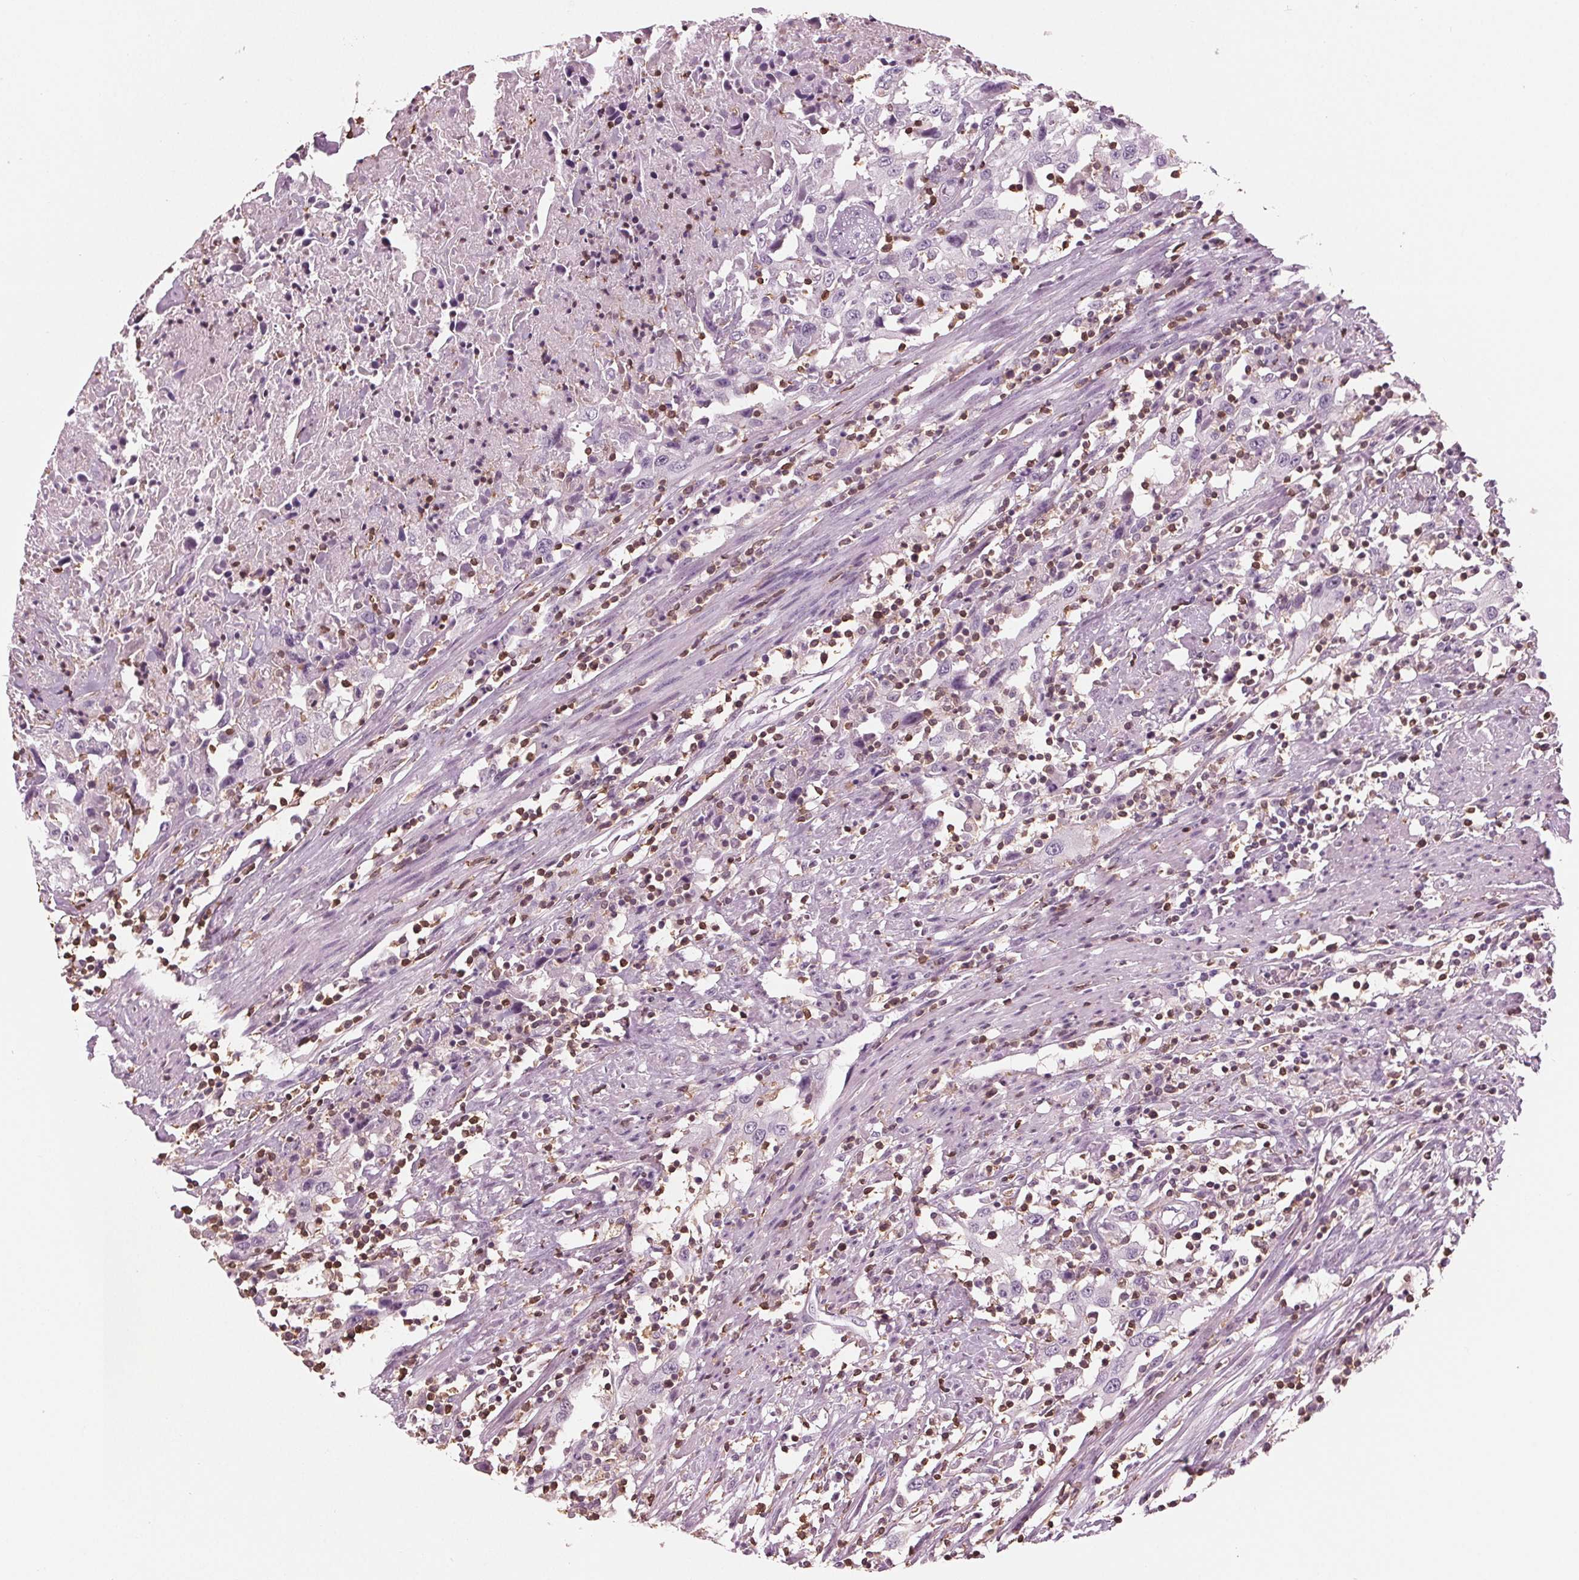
{"staining": {"intensity": "negative", "quantity": "none", "location": "none"}, "tissue": "urothelial cancer", "cell_type": "Tumor cells", "image_type": "cancer", "snomed": [{"axis": "morphology", "description": "Urothelial carcinoma, High grade"}, {"axis": "topography", "description": "Urinary bladder"}], "caption": "An immunohistochemistry image of high-grade urothelial carcinoma is shown. There is no staining in tumor cells of high-grade urothelial carcinoma.", "gene": "BTLA", "patient": {"sex": "male", "age": 61}}